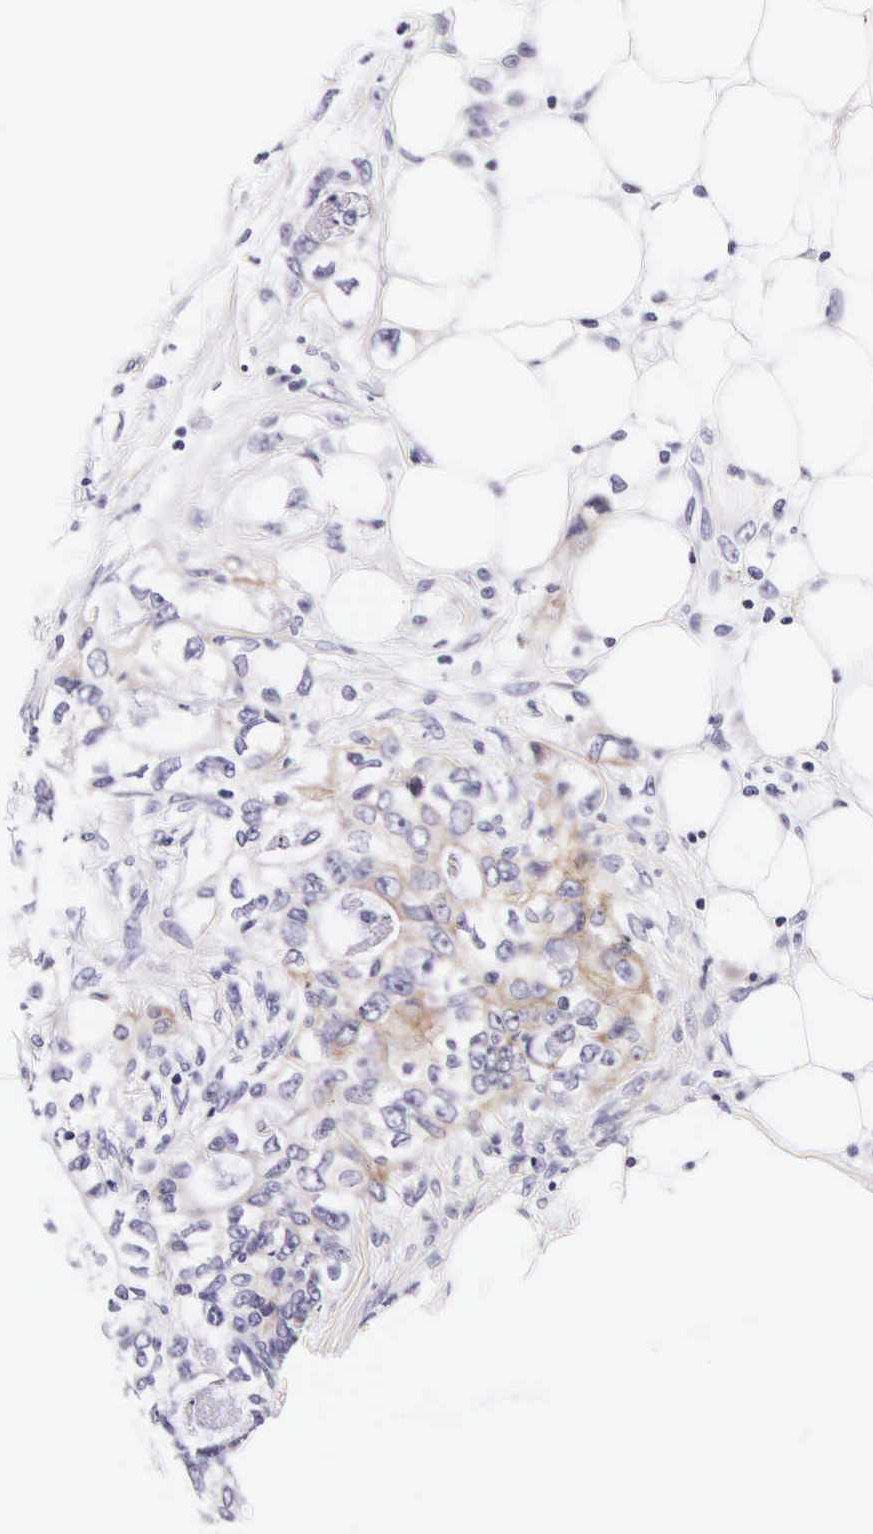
{"staining": {"intensity": "weak", "quantity": "25%-75%", "location": "cytoplasmic/membranous"}, "tissue": "colorectal cancer", "cell_type": "Tumor cells", "image_type": "cancer", "snomed": [{"axis": "morphology", "description": "Adenocarcinoma, NOS"}, {"axis": "topography", "description": "Rectum"}], "caption": "Immunohistochemical staining of human colorectal adenocarcinoma displays low levels of weak cytoplasmic/membranous protein expression in approximately 25%-75% of tumor cells.", "gene": "UPRT", "patient": {"sex": "female", "age": 57}}